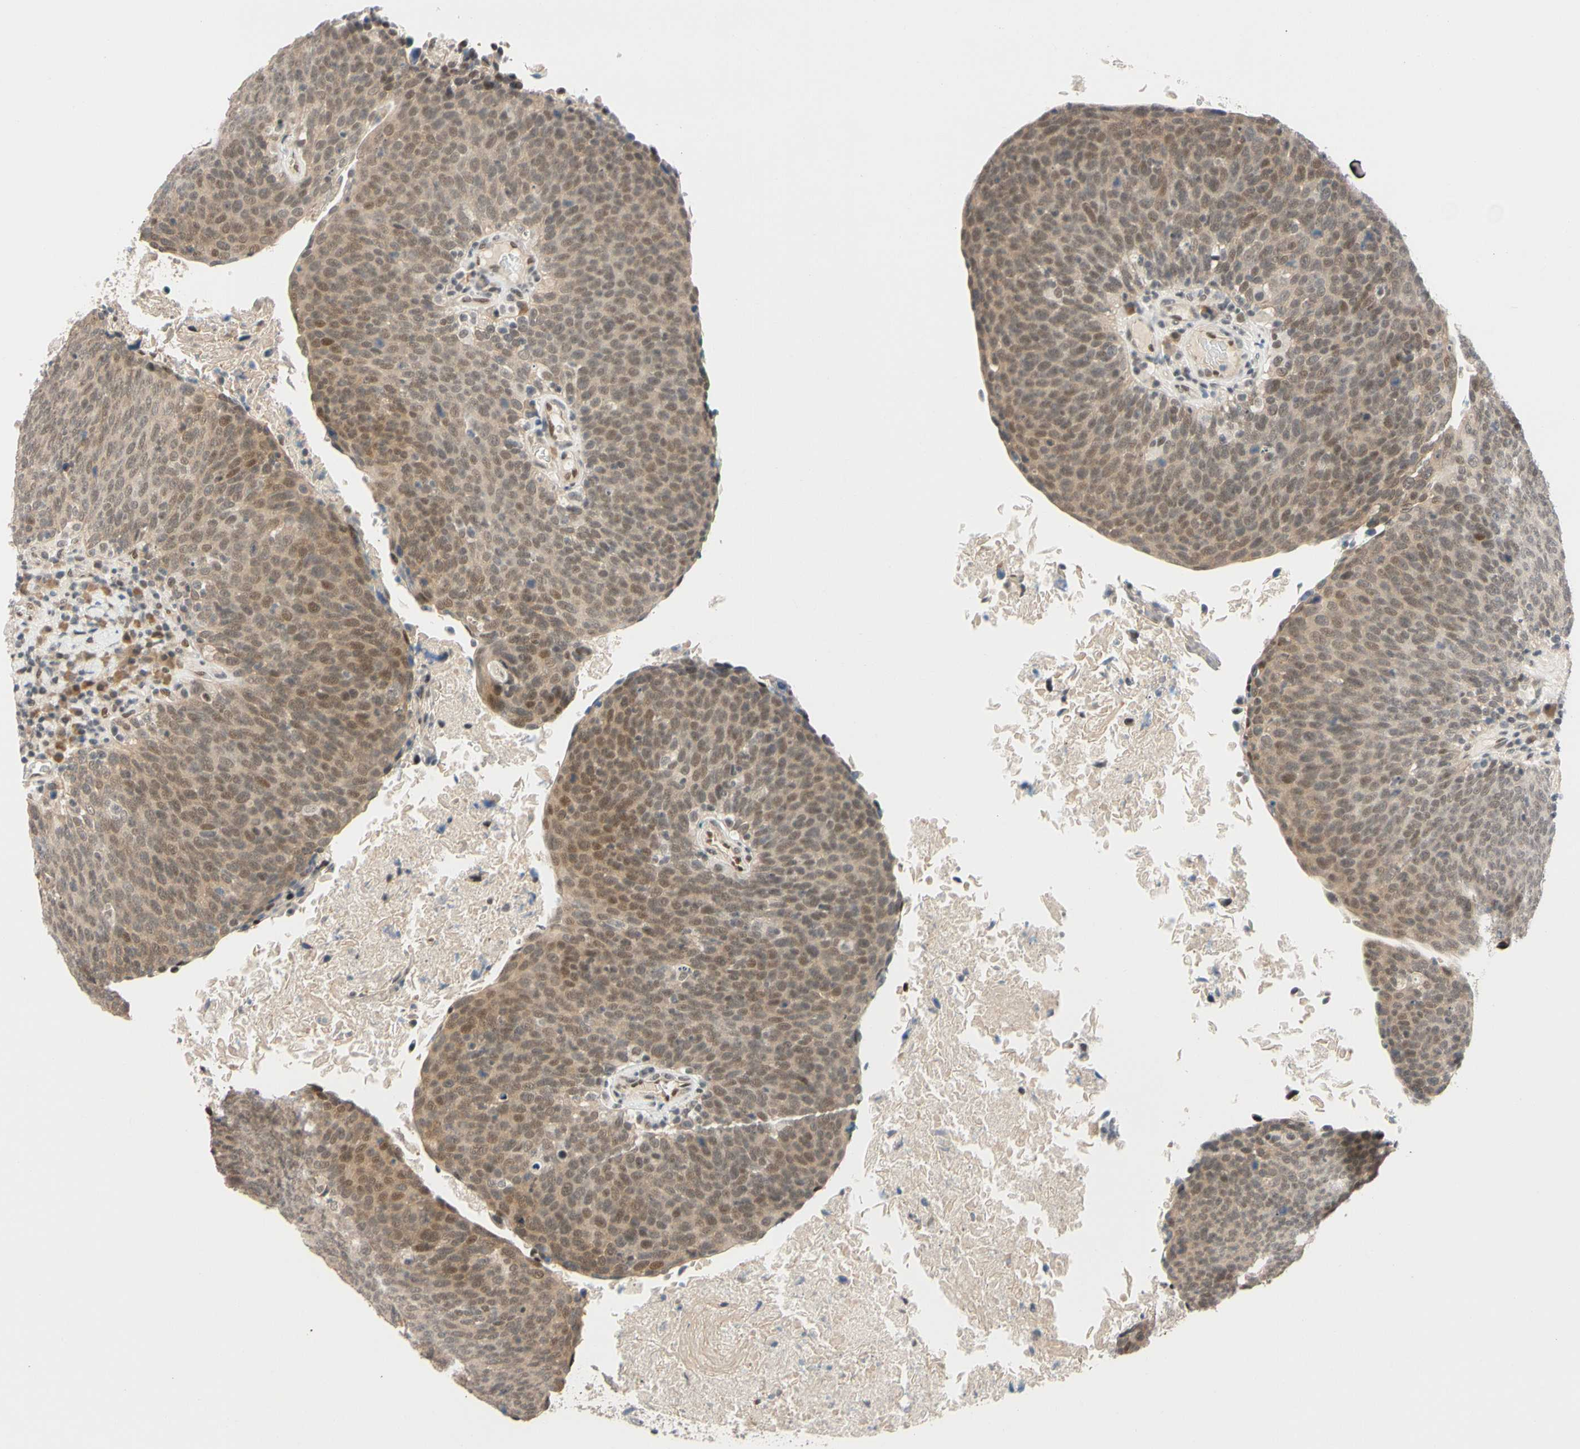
{"staining": {"intensity": "weak", "quantity": ">75%", "location": "cytoplasmic/membranous,nuclear"}, "tissue": "head and neck cancer", "cell_type": "Tumor cells", "image_type": "cancer", "snomed": [{"axis": "morphology", "description": "Squamous cell carcinoma, NOS"}, {"axis": "morphology", "description": "Squamous cell carcinoma, metastatic, NOS"}, {"axis": "topography", "description": "Lymph node"}, {"axis": "topography", "description": "Head-Neck"}], "caption": "Head and neck squamous cell carcinoma stained with a protein marker demonstrates weak staining in tumor cells.", "gene": "TAF4", "patient": {"sex": "male", "age": 62}}